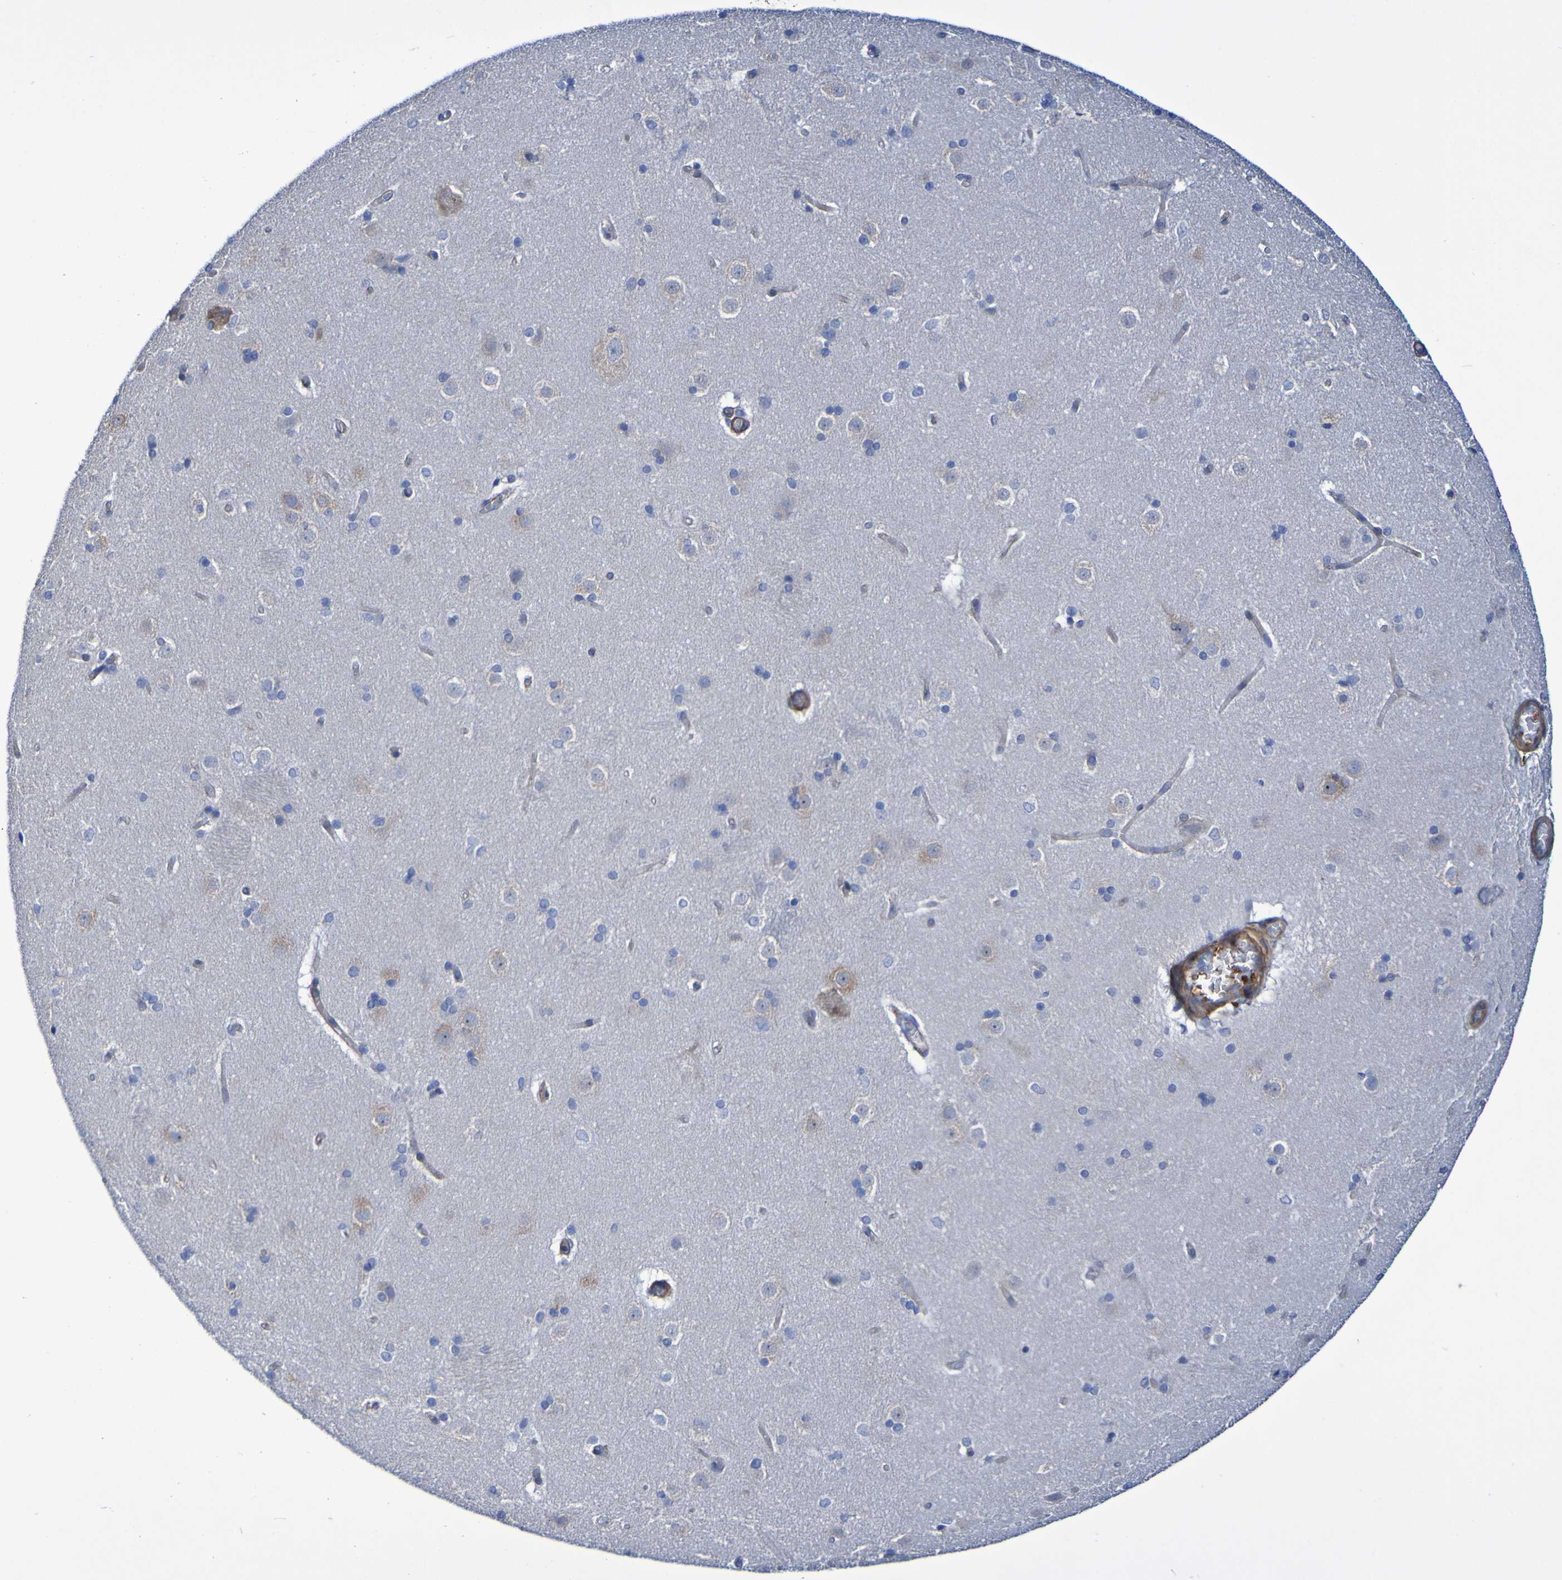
{"staining": {"intensity": "negative", "quantity": "none", "location": "none"}, "tissue": "caudate", "cell_type": "Glial cells", "image_type": "normal", "snomed": [{"axis": "morphology", "description": "Normal tissue, NOS"}, {"axis": "topography", "description": "Lateral ventricle wall"}], "caption": "There is no significant positivity in glial cells of caudate. (Immunohistochemistry, brightfield microscopy, high magnification).", "gene": "LPP", "patient": {"sex": "female", "age": 19}}